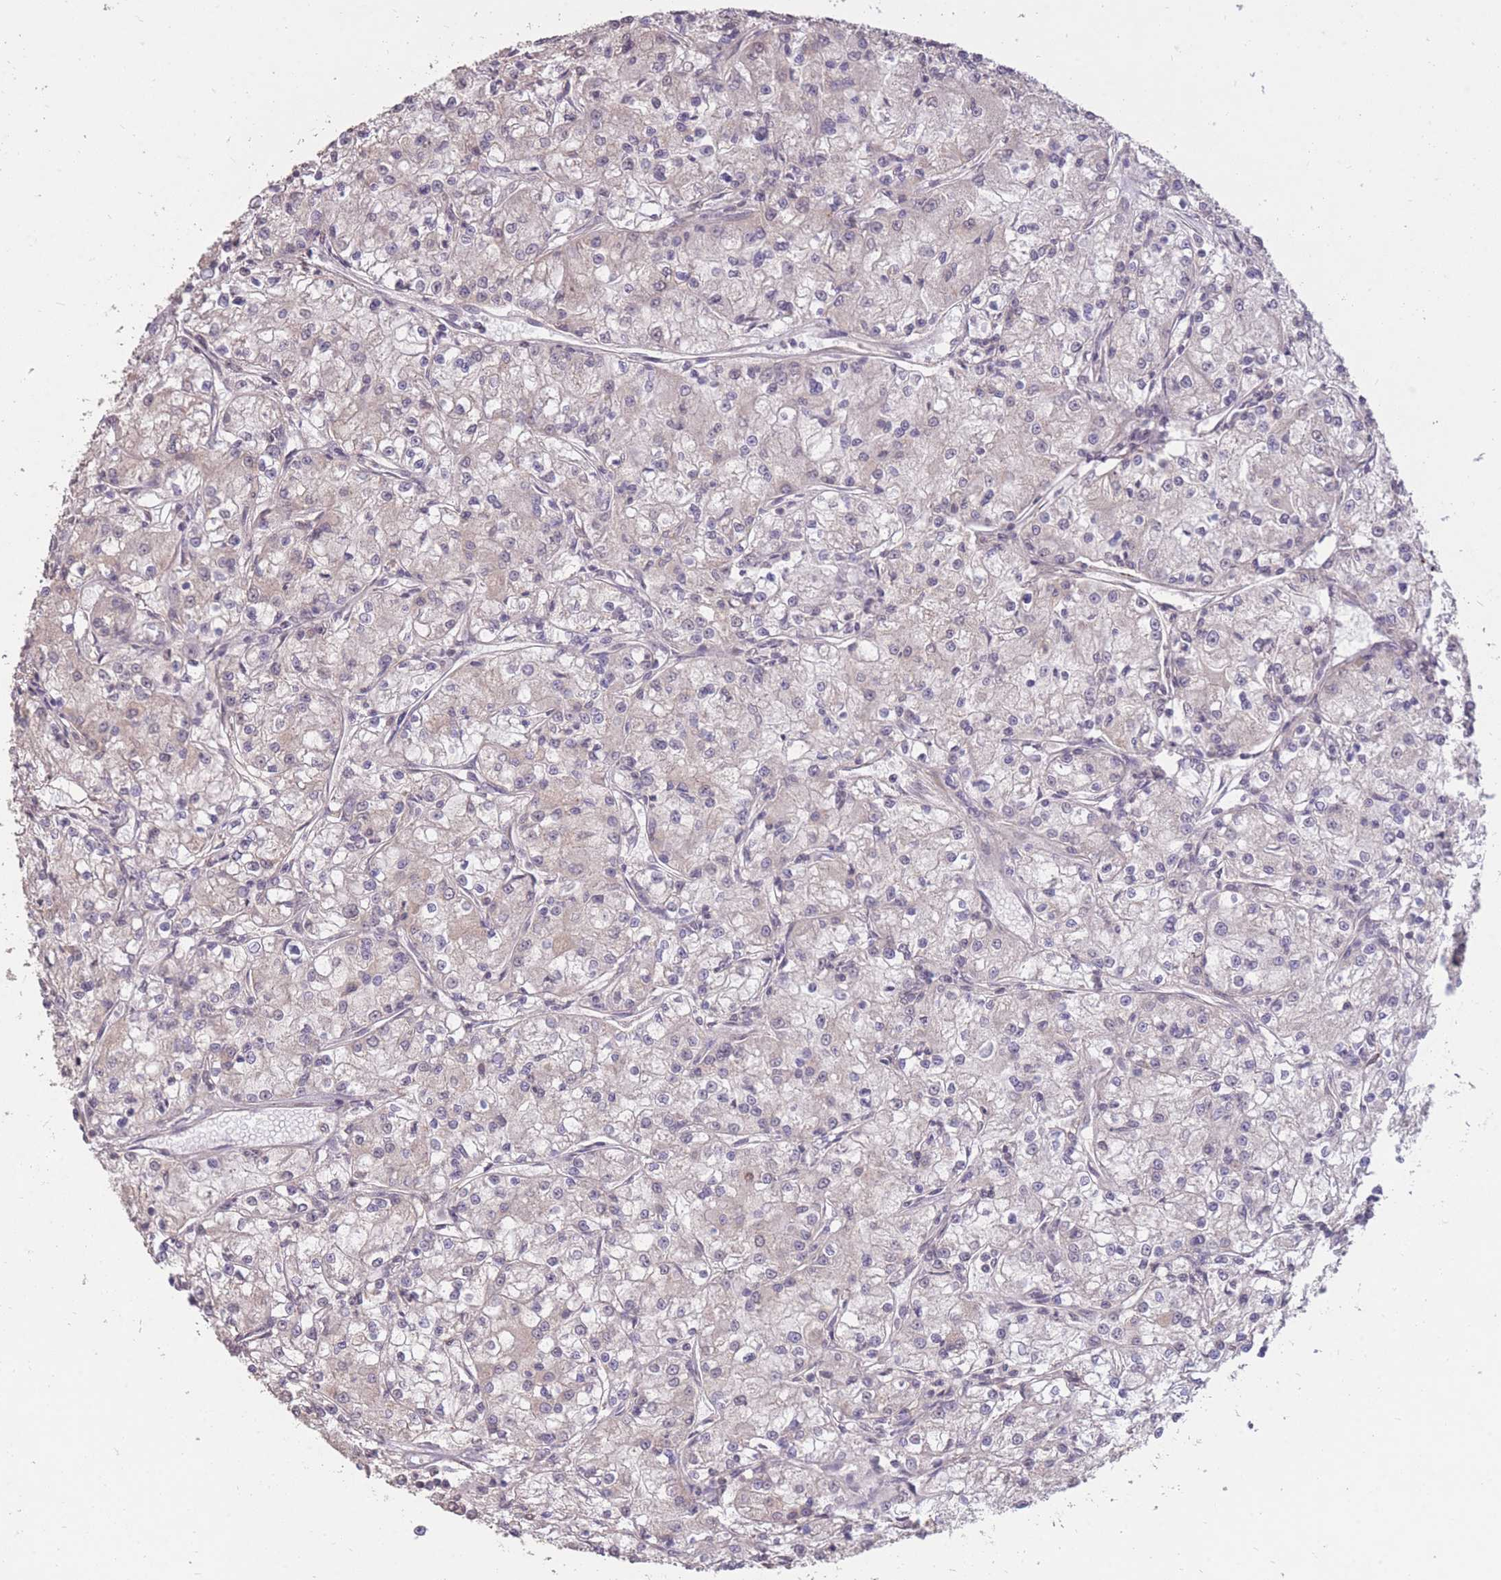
{"staining": {"intensity": "negative", "quantity": "none", "location": "none"}, "tissue": "renal cancer", "cell_type": "Tumor cells", "image_type": "cancer", "snomed": [{"axis": "morphology", "description": "Adenocarcinoma, NOS"}, {"axis": "topography", "description": "Kidney"}], "caption": "This is an immunohistochemistry (IHC) photomicrograph of renal adenocarcinoma. There is no expression in tumor cells.", "gene": "DYNC1LI2", "patient": {"sex": "female", "age": 59}}